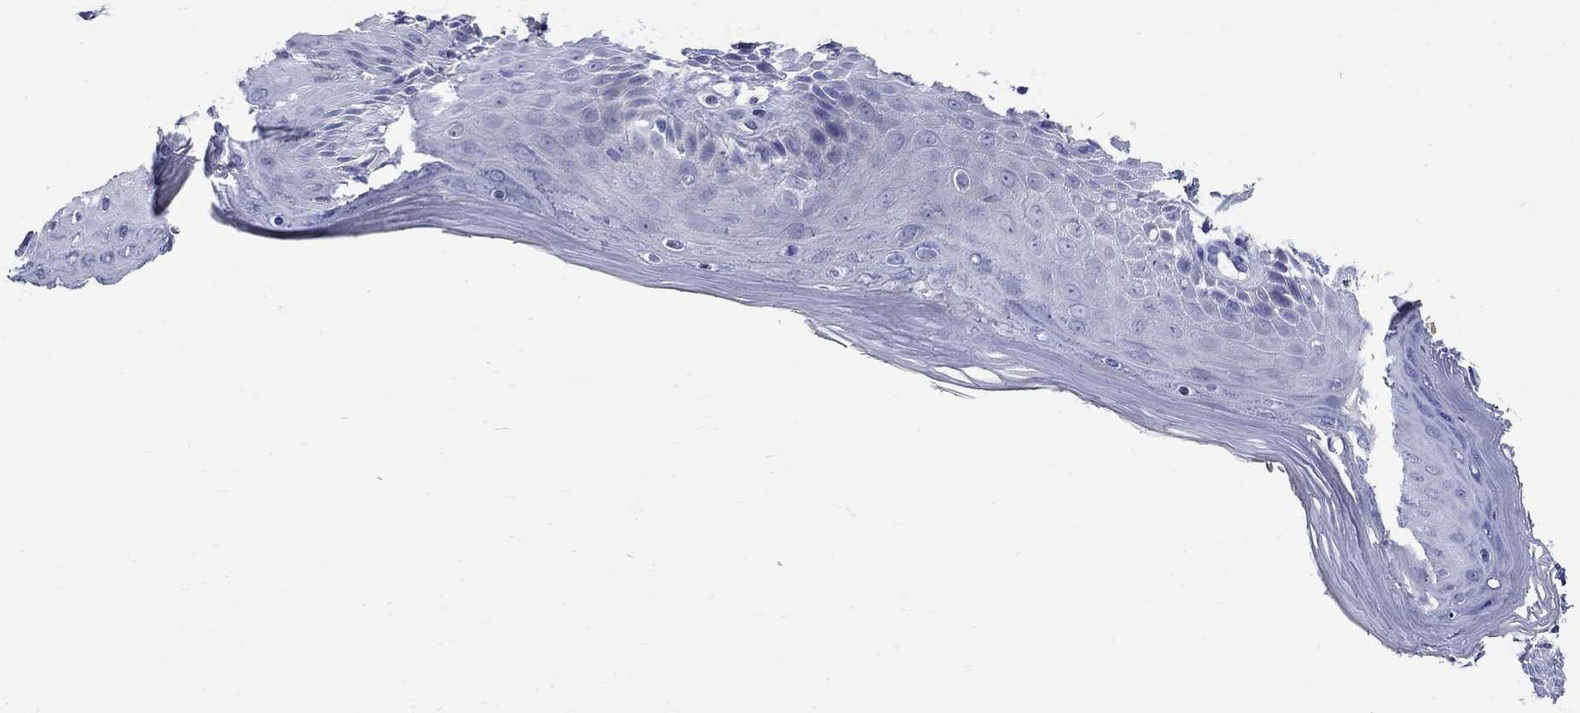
{"staining": {"intensity": "negative", "quantity": "none", "location": "none"}, "tissue": "skin", "cell_type": "Epidermal cells", "image_type": "normal", "snomed": [{"axis": "morphology", "description": "Normal tissue, NOS"}, {"axis": "topography", "description": "Anal"}], "caption": "High power microscopy micrograph of an IHC histopathology image of normal skin, revealing no significant staining in epidermal cells.", "gene": "CRYGA", "patient": {"sex": "male", "age": 36}}